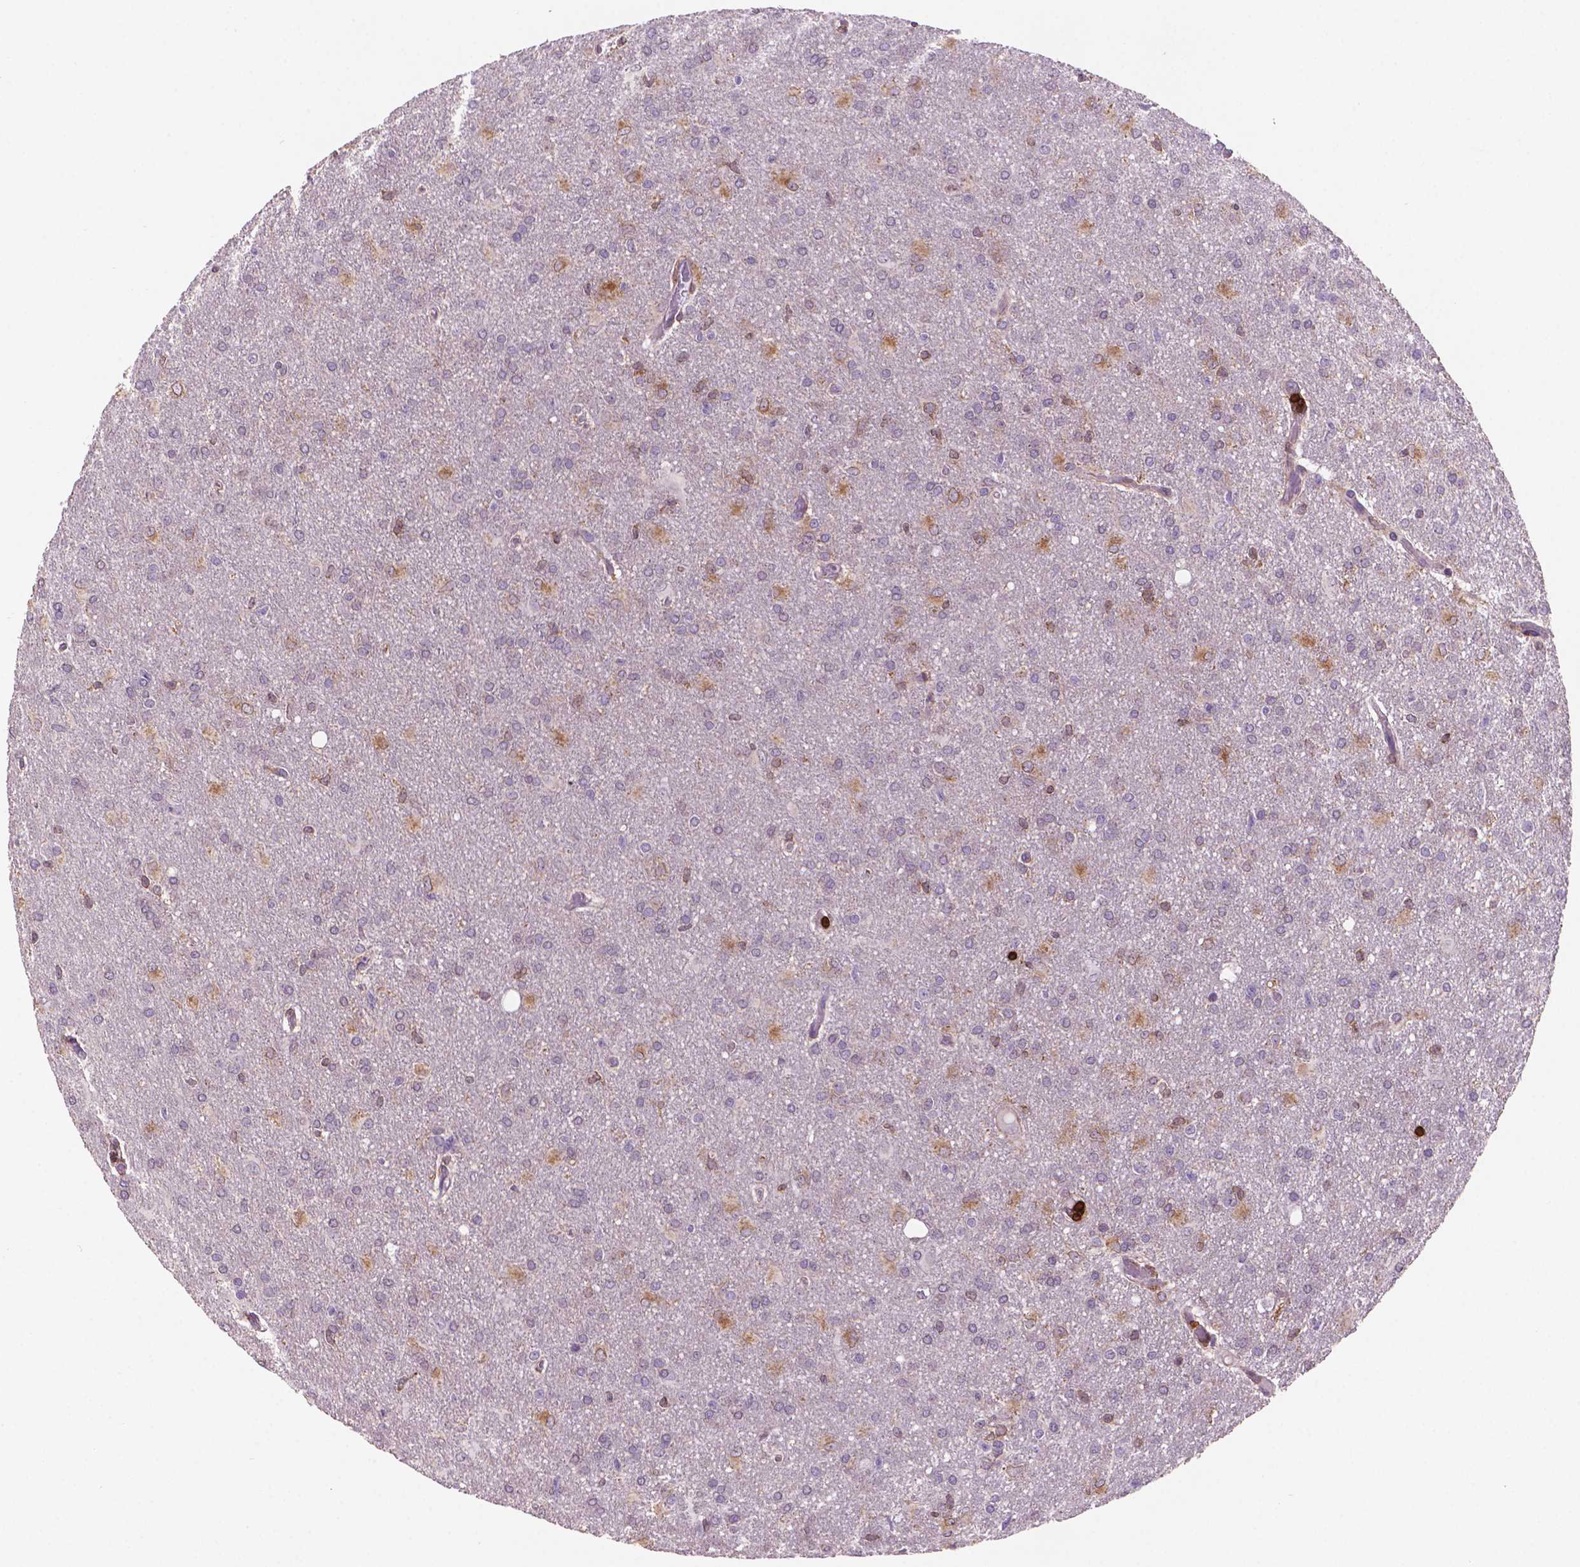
{"staining": {"intensity": "negative", "quantity": "none", "location": "none"}, "tissue": "glioma", "cell_type": "Tumor cells", "image_type": "cancer", "snomed": [{"axis": "morphology", "description": "Glioma, malignant, High grade"}, {"axis": "topography", "description": "Brain"}], "caption": "Immunohistochemistry (IHC) photomicrograph of glioma stained for a protein (brown), which shows no positivity in tumor cells. The staining is performed using DAB (3,3'-diaminobenzidine) brown chromogen with nuclei counter-stained in using hematoxylin.", "gene": "BCL2", "patient": {"sex": "male", "age": 68}}